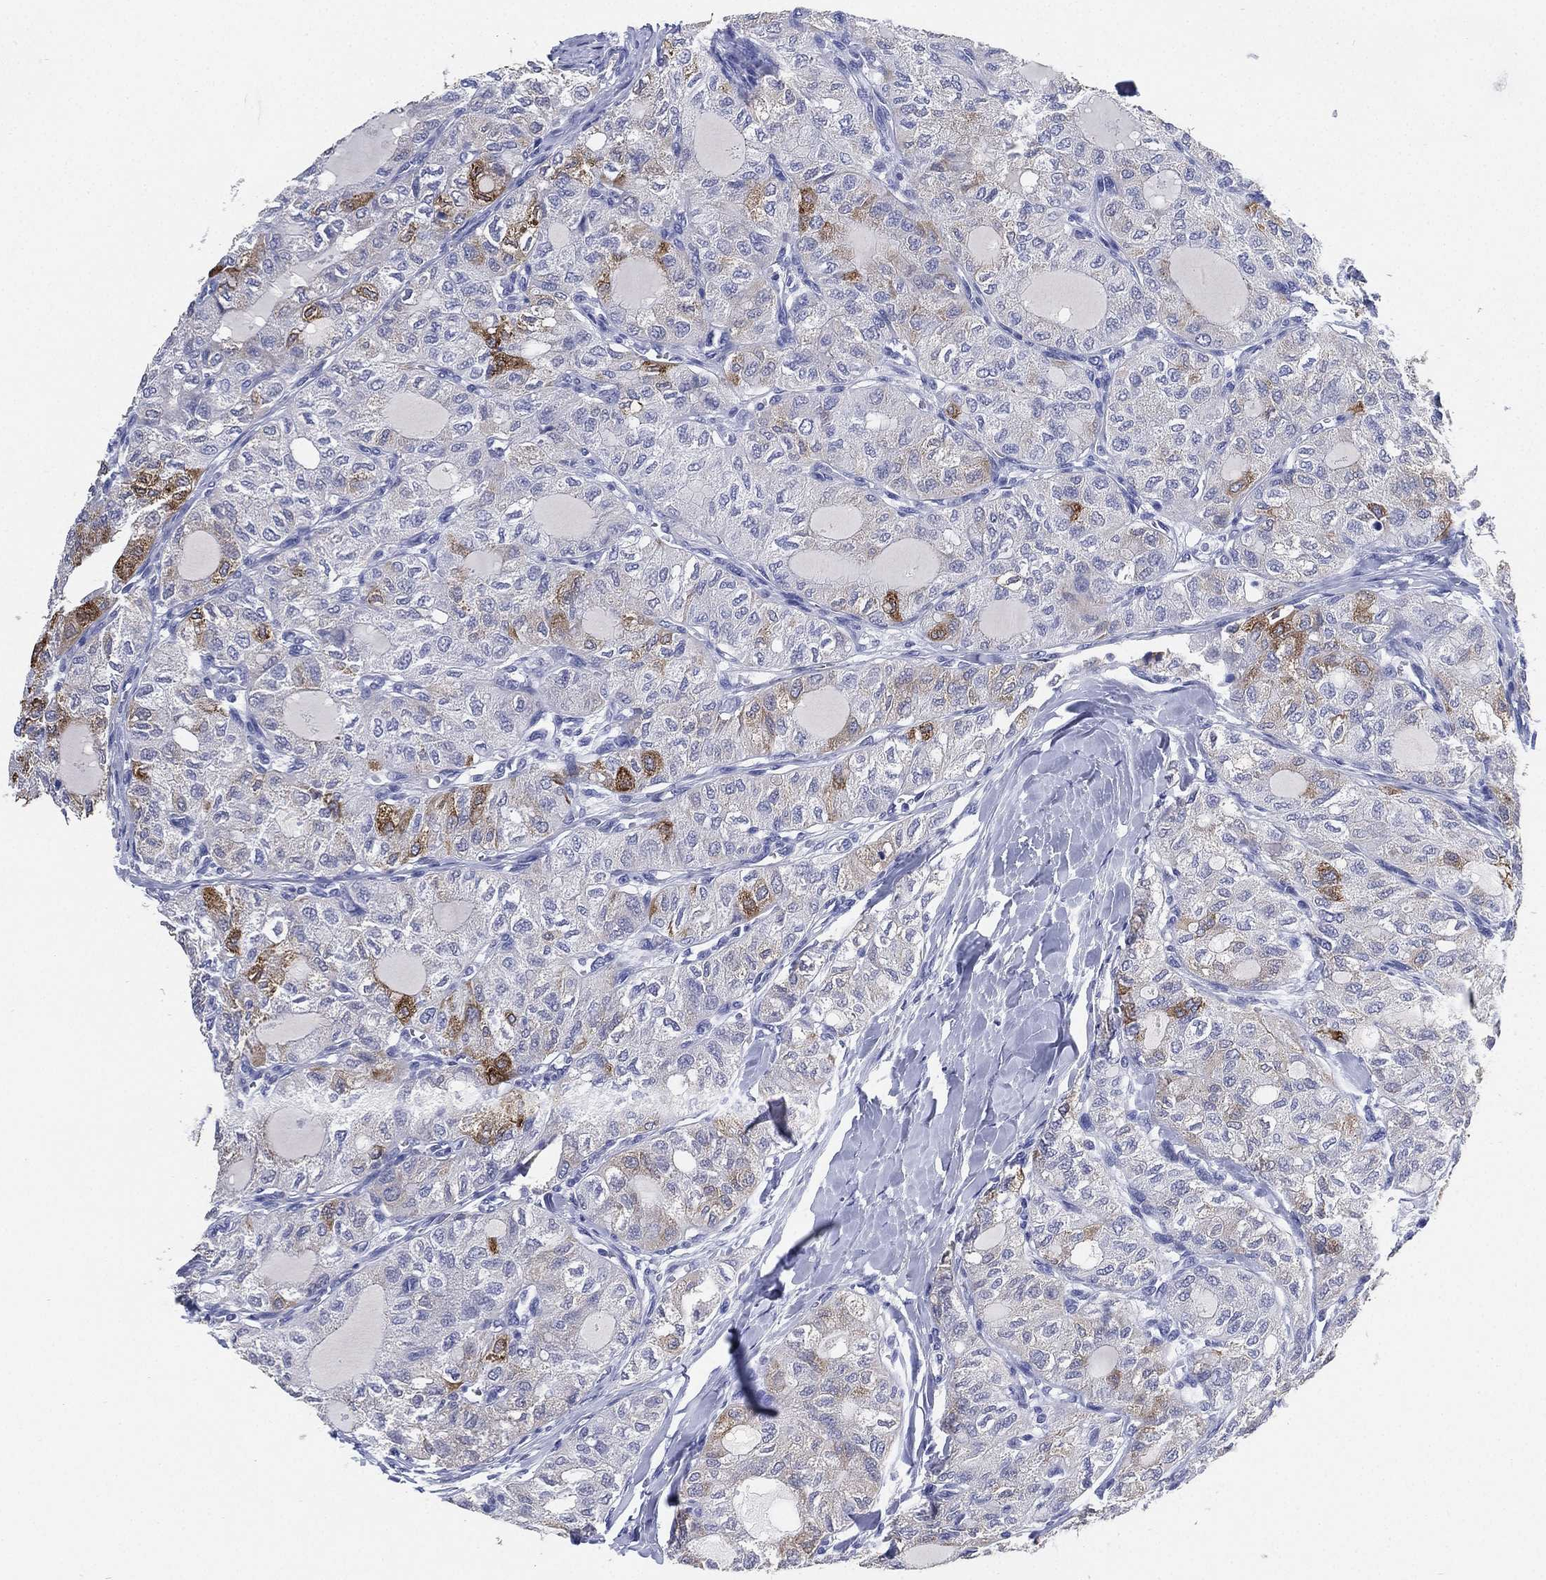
{"staining": {"intensity": "moderate", "quantity": "<25%", "location": "cytoplasmic/membranous"}, "tissue": "thyroid cancer", "cell_type": "Tumor cells", "image_type": "cancer", "snomed": [{"axis": "morphology", "description": "Follicular adenoma carcinoma, NOS"}, {"axis": "topography", "description": "Thyroid gland"}], "caption": "Thyroid follicular adenoma carcinoma stained for a protein (brown) shows moderate cytoplasmic/membranous positive expression in approximately <25% of tumor cells.", "gene": "IYD", "patient": {"sex": "male", "age": 75}}